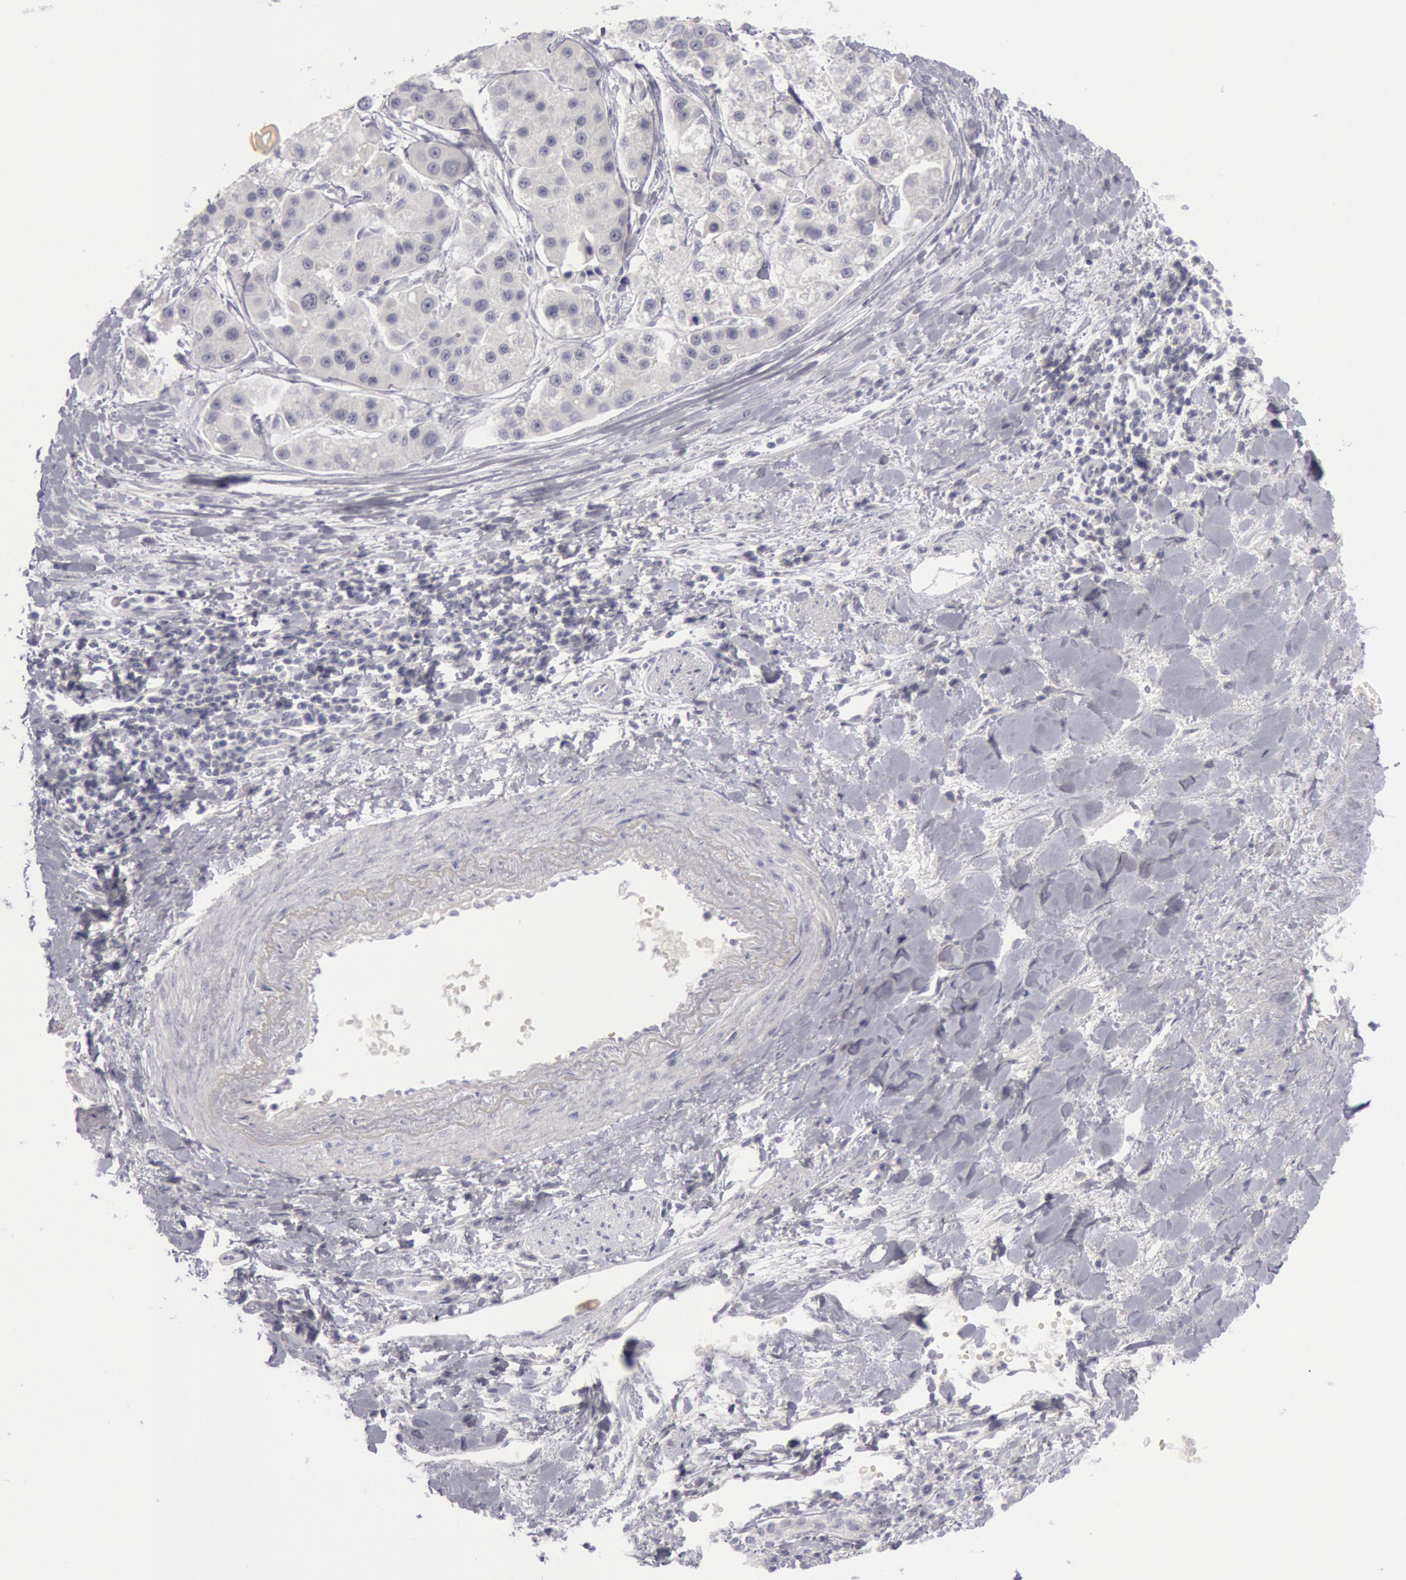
{"staining": {"intensity": "negative", "quantity": "none", "location": "none"}, "tissue": "liver cancer", "cell_type": "Tumor cells", "image_type": "cancer", "snomed": [{"axis": "morphology", "description": "Carcinoma, Hepatocellular, NOS"}, {"axis": "topography", "description": "Liver"}], "caption": "IHC of human liver cancer exhibits no staining in tumor cells. (DAB (3,3'-diaminobenzidine) immunohistochemistry (IHC), high magnification).", "gene": "KRT16", "patient": {"sex": "female", "age": 85}}